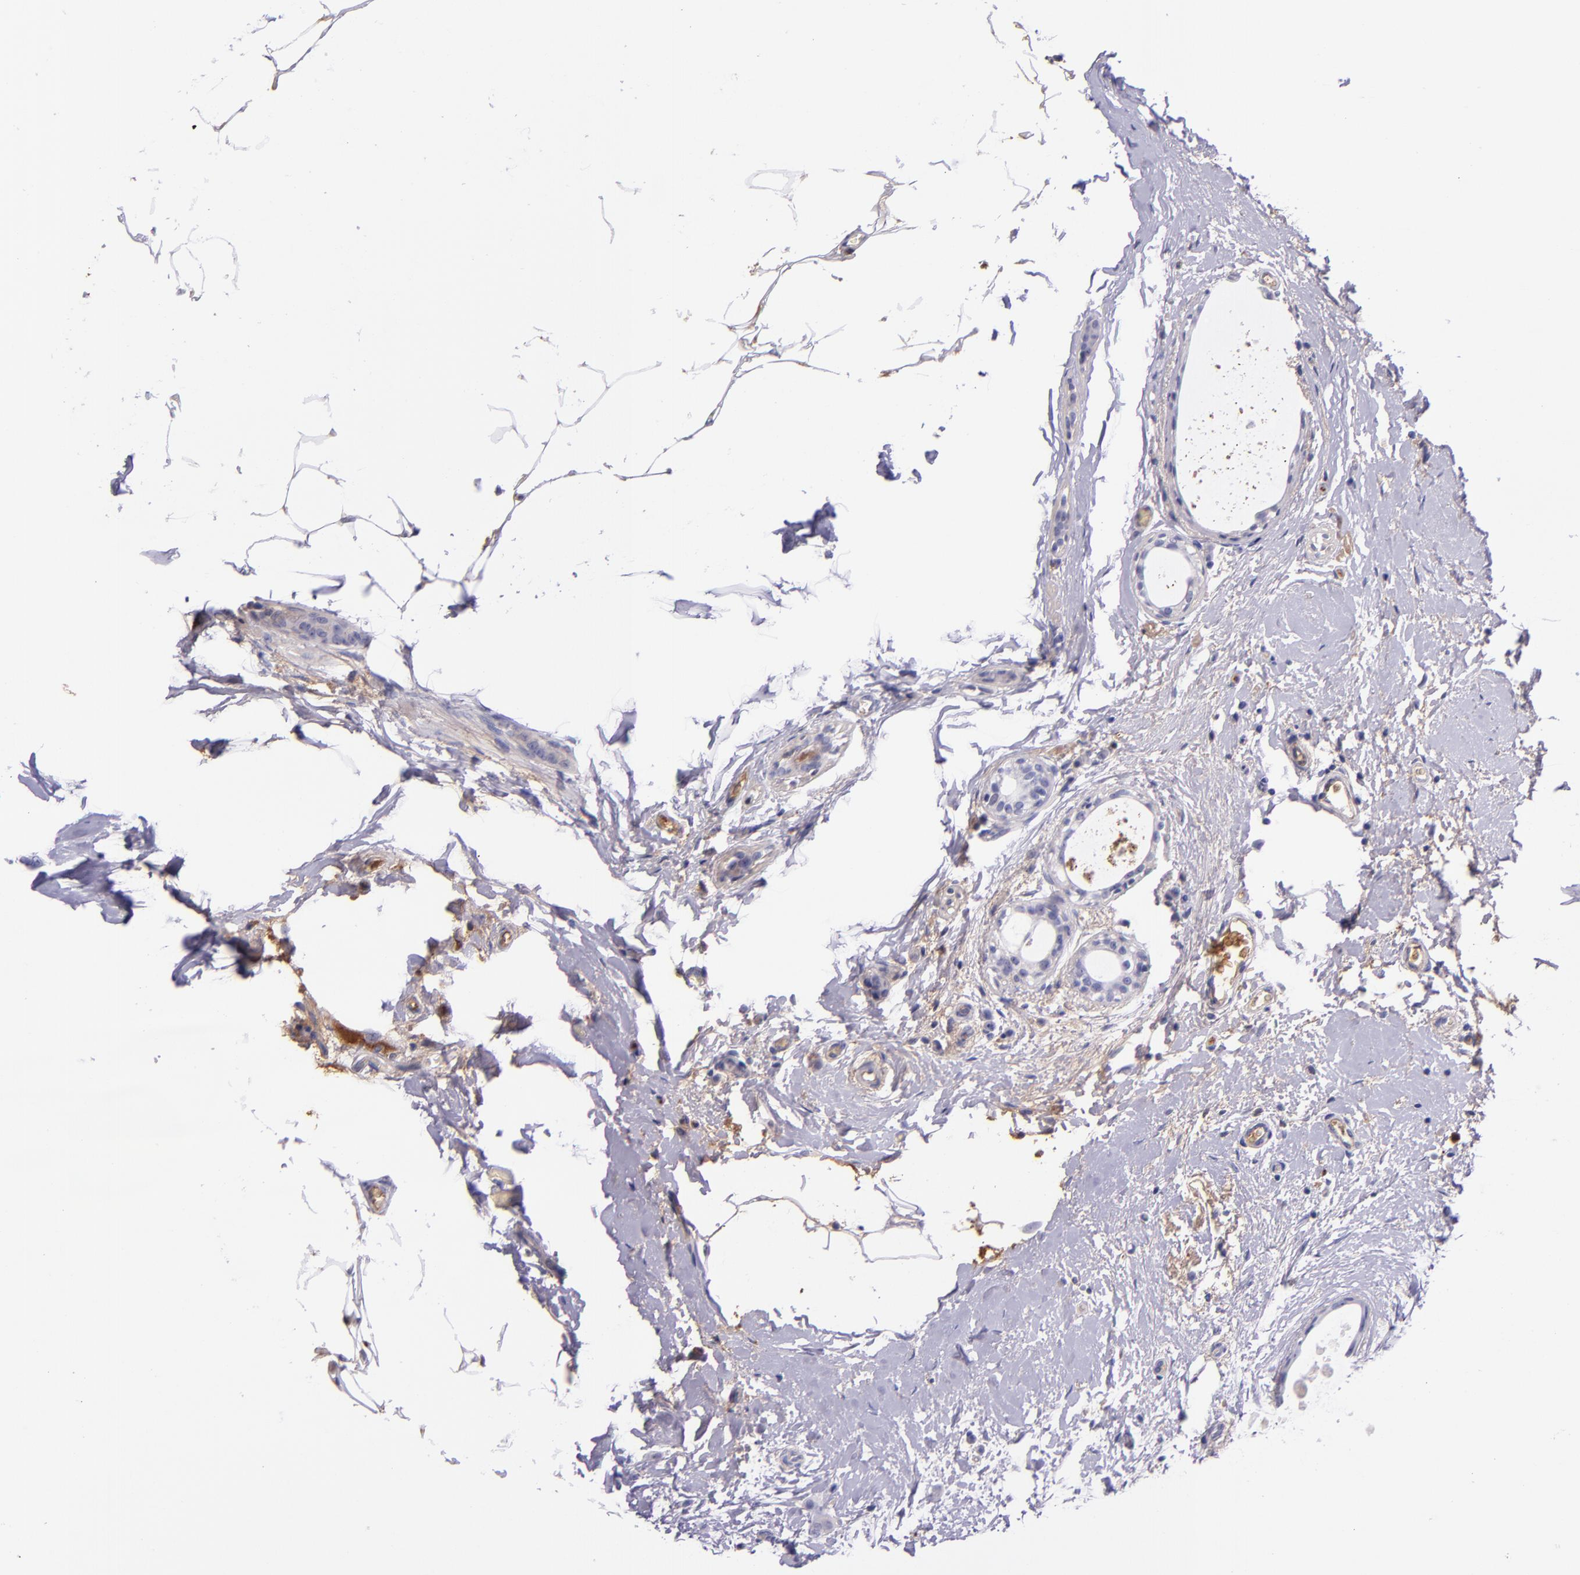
{"staining": {"intensity": "negative", "quantity": "none", "location": "none"}, "tissue": "breast cancer", "cell_type": "Tumor cells", "image_type": "cancer", "snomed": [{"axis": "morphology", "description": "Lobular carcinoma"}, {"axis": "topography", "description": "Breast"}], "caption": "This is a micrograph of immunohistochemistry staining of breast cancer, which shows no expression in tumor cells. (Stains: DAB immunohistochemistry (IHC) with hematoxylin counter stain, Microscopy: brightfield microscopy at high magnification).", "gene": "KNG1", "patient": {"sex": "female", "age": 55}}